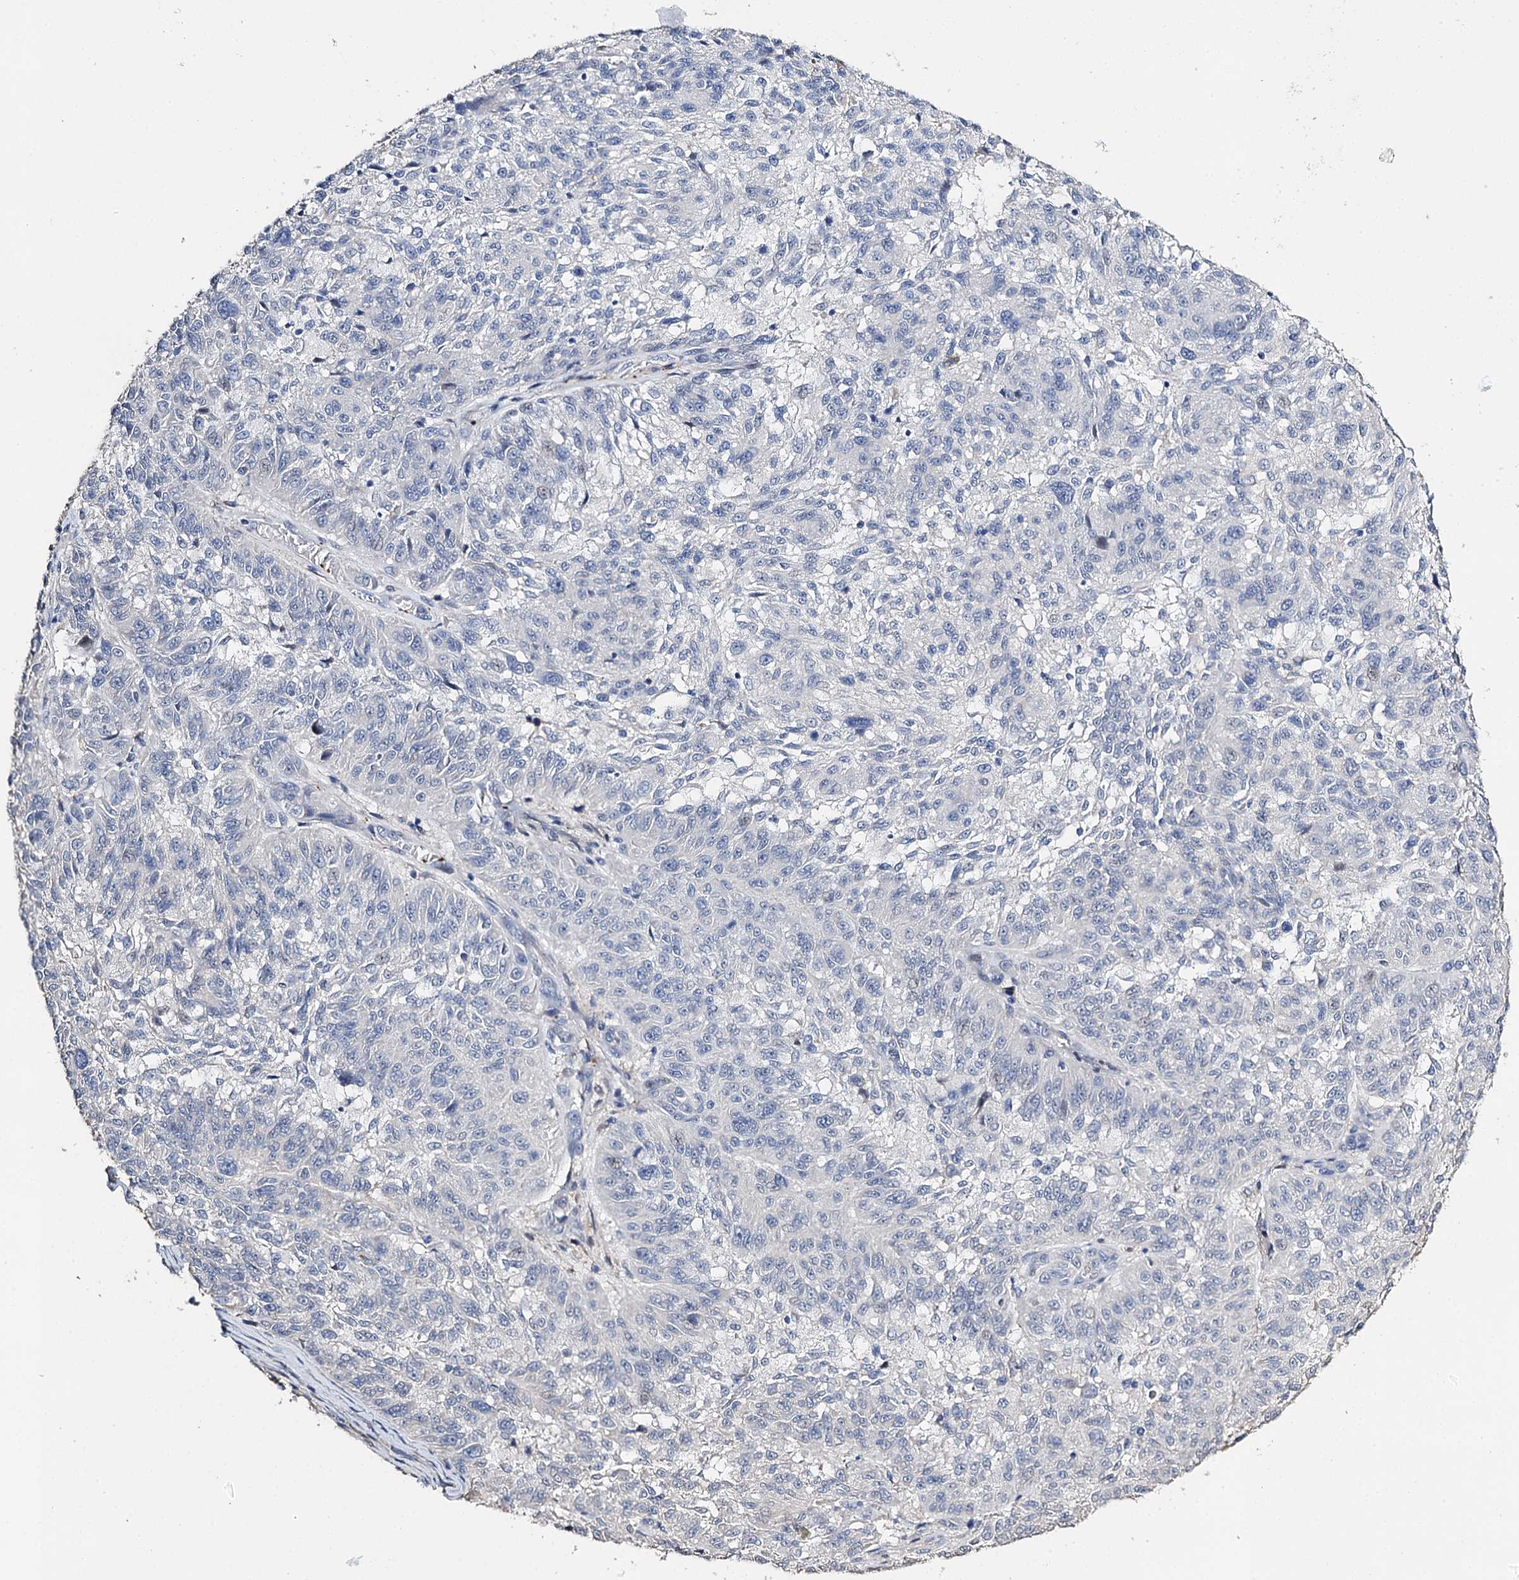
{"staining": {"intensity": "negative", "quantity": "none", "location": "none"}, "tissue": "melanoma", "cell_type": "Tumor cells", "image_type": "cancer", "snomed": [{"axis": "morphology", "description": "Malignant melanoma, NOS"}, {"axis": "topography", "description": "Skin"}], "caption": "DAB (3,3'-diaminobenzidine) immunohistochemical staining of melanoma shows no significant staining in tumor cells.", "gene": "DNAH6", "patient": {"sex": "male", "age": 53}}